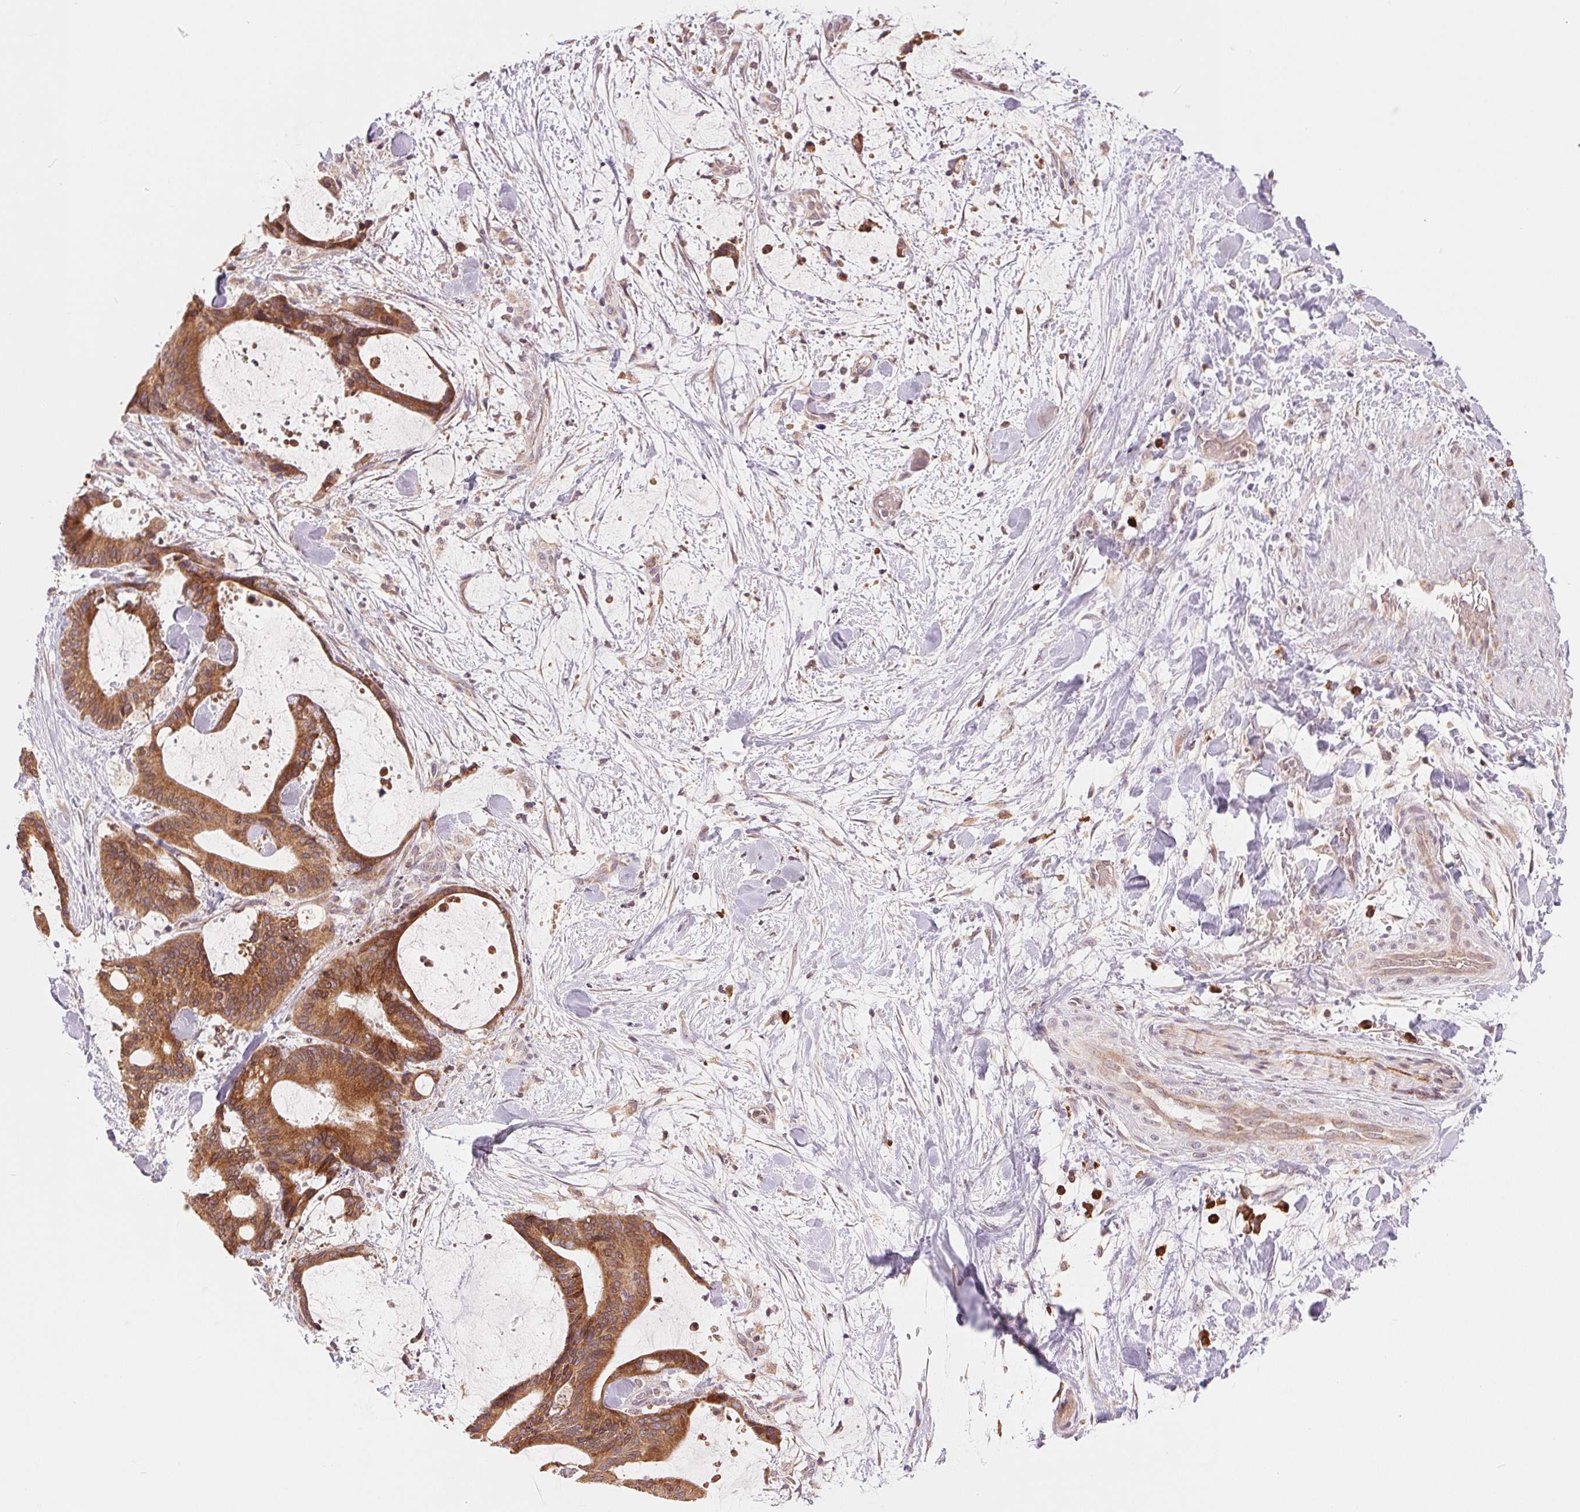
{"staining": {"intensity": "moderate", "quantity": ">75%", "location": "cytoplasmic/membranous"}, "tissue": "liver cancer", "cell_type": "Tumor cells", "image_type": "cancer", "snomed": [{"axis": "morphology", "description": "Cholangiocarcinoma"}, {"axis": "topography", "description": "Liver"}], "caption": "Protein expression analysis of liver cancer reveals moderate cytoplasmic/membranous expression in approximately >75% of tumor cells. Nuclei are stained in blue.", "gene": "TECR", "patient": {"sex": "female", "age": 73}}